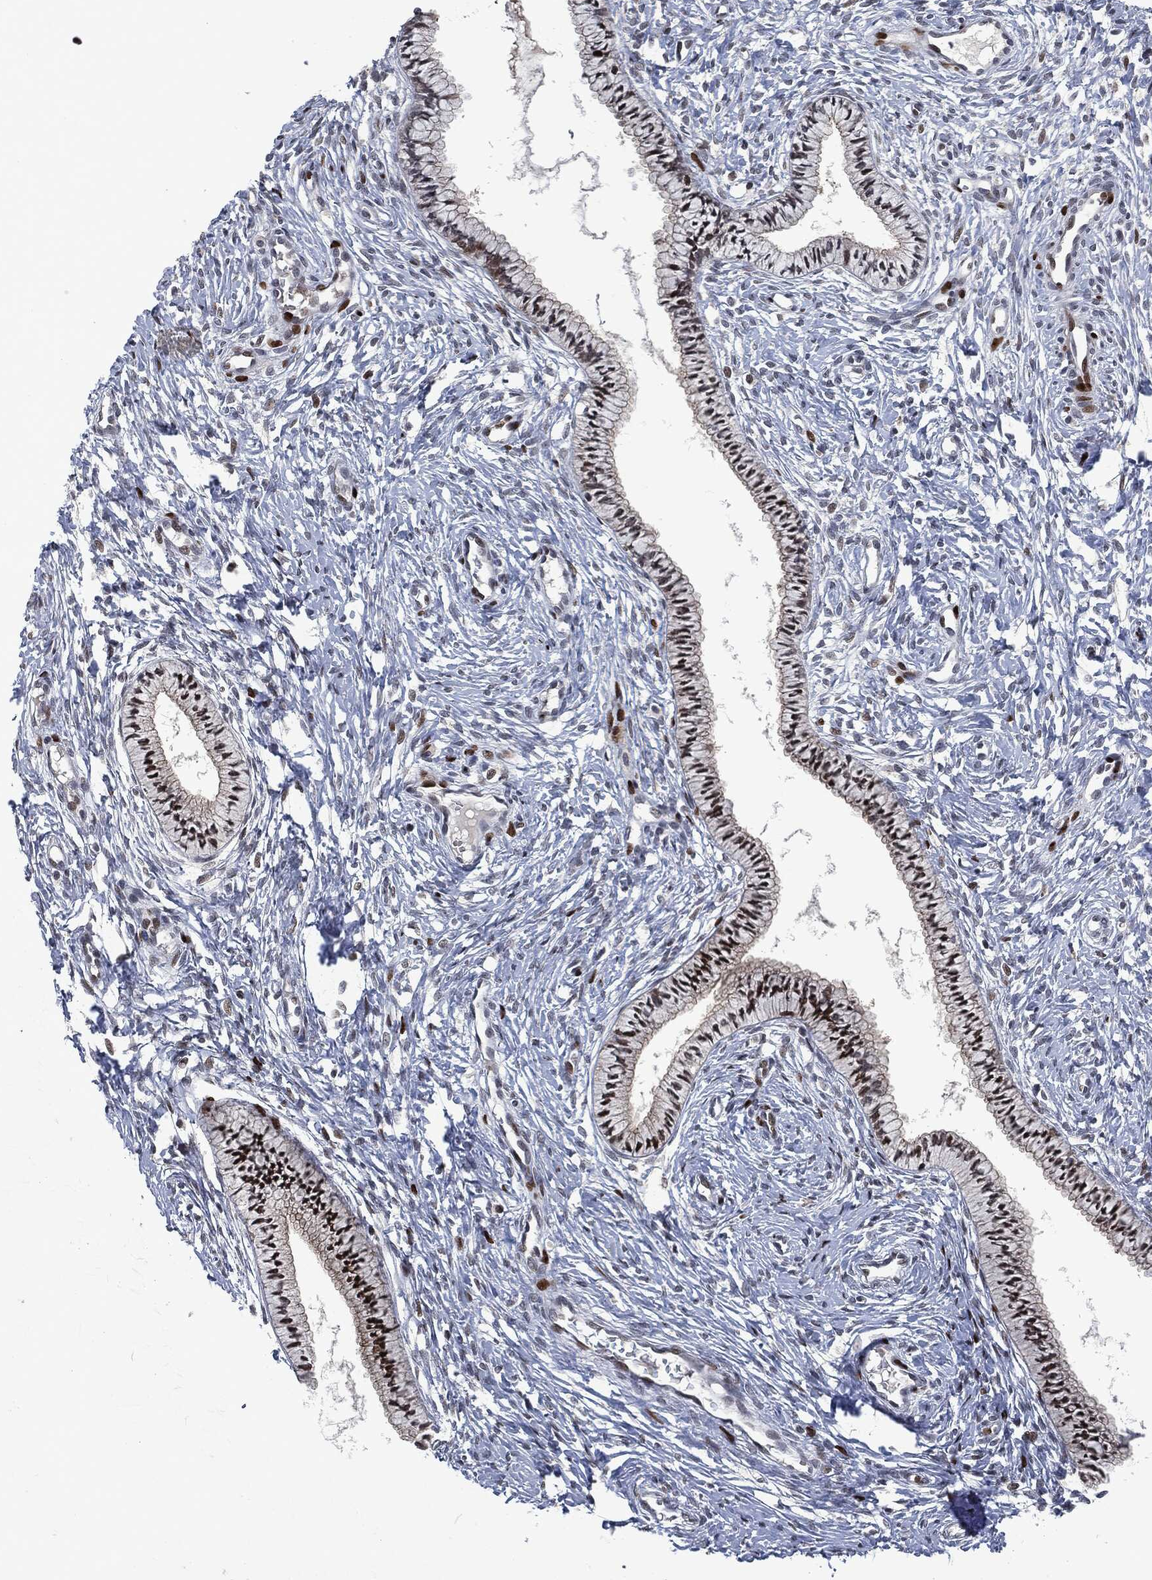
{"staining": {"intensity": "negative", "quantity": "none", "location": "none"}, "tissue": "cervix", "cell_type": "Glandular cells", "image_type": "normal", "snomed": [{"axis": "morphology", "description": "Normal tissue, NOS"}, {"axis": "topography", "description": "Cervix"}], "caption": "Protein analysis of unremarkable cervix exhibits no significant staining in glandular cells.", "gene": "EGFR", "patient": {"sex": "female", "age": 39}}